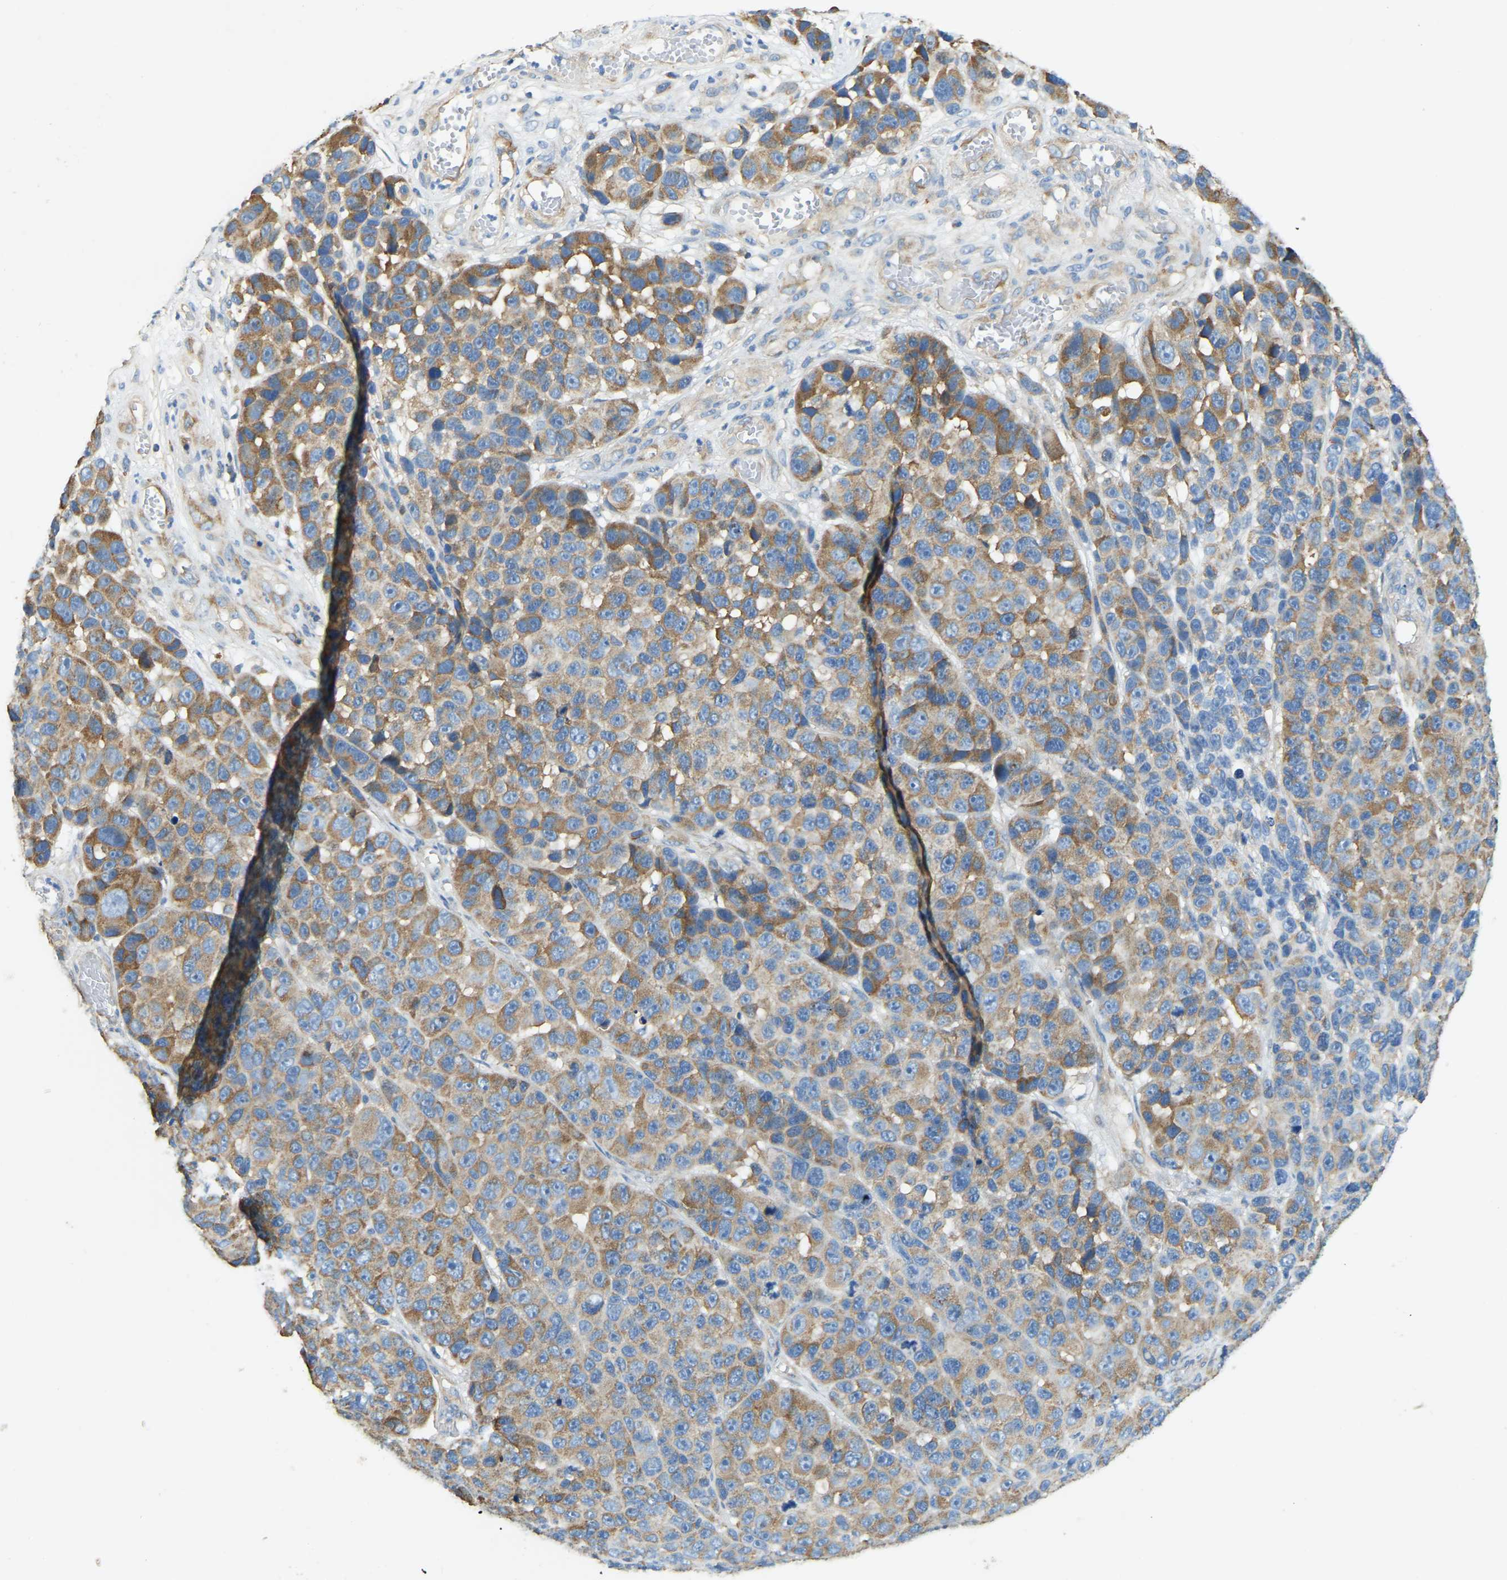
{"staining": {"intensity": "moderate", "quantity": ">75%", "location": "cytoplasmic/membranous"}, "tissue": "melanoma", "cell_type": "Tumor cells", "image_type": "cancer", "snomed": [{"axis": "morphology", "description": "Malignant melanoma, NOS"}, {"axis": "topography", "description": "Skin"}], "caption": "Immunohistochemical staining of human melanoma shows moderate cytoplasmic/membranous protein positivity in about >75% of tumor cells.", "gene": "AHNAK", "patient": {"sex": "male", "age": 53}}